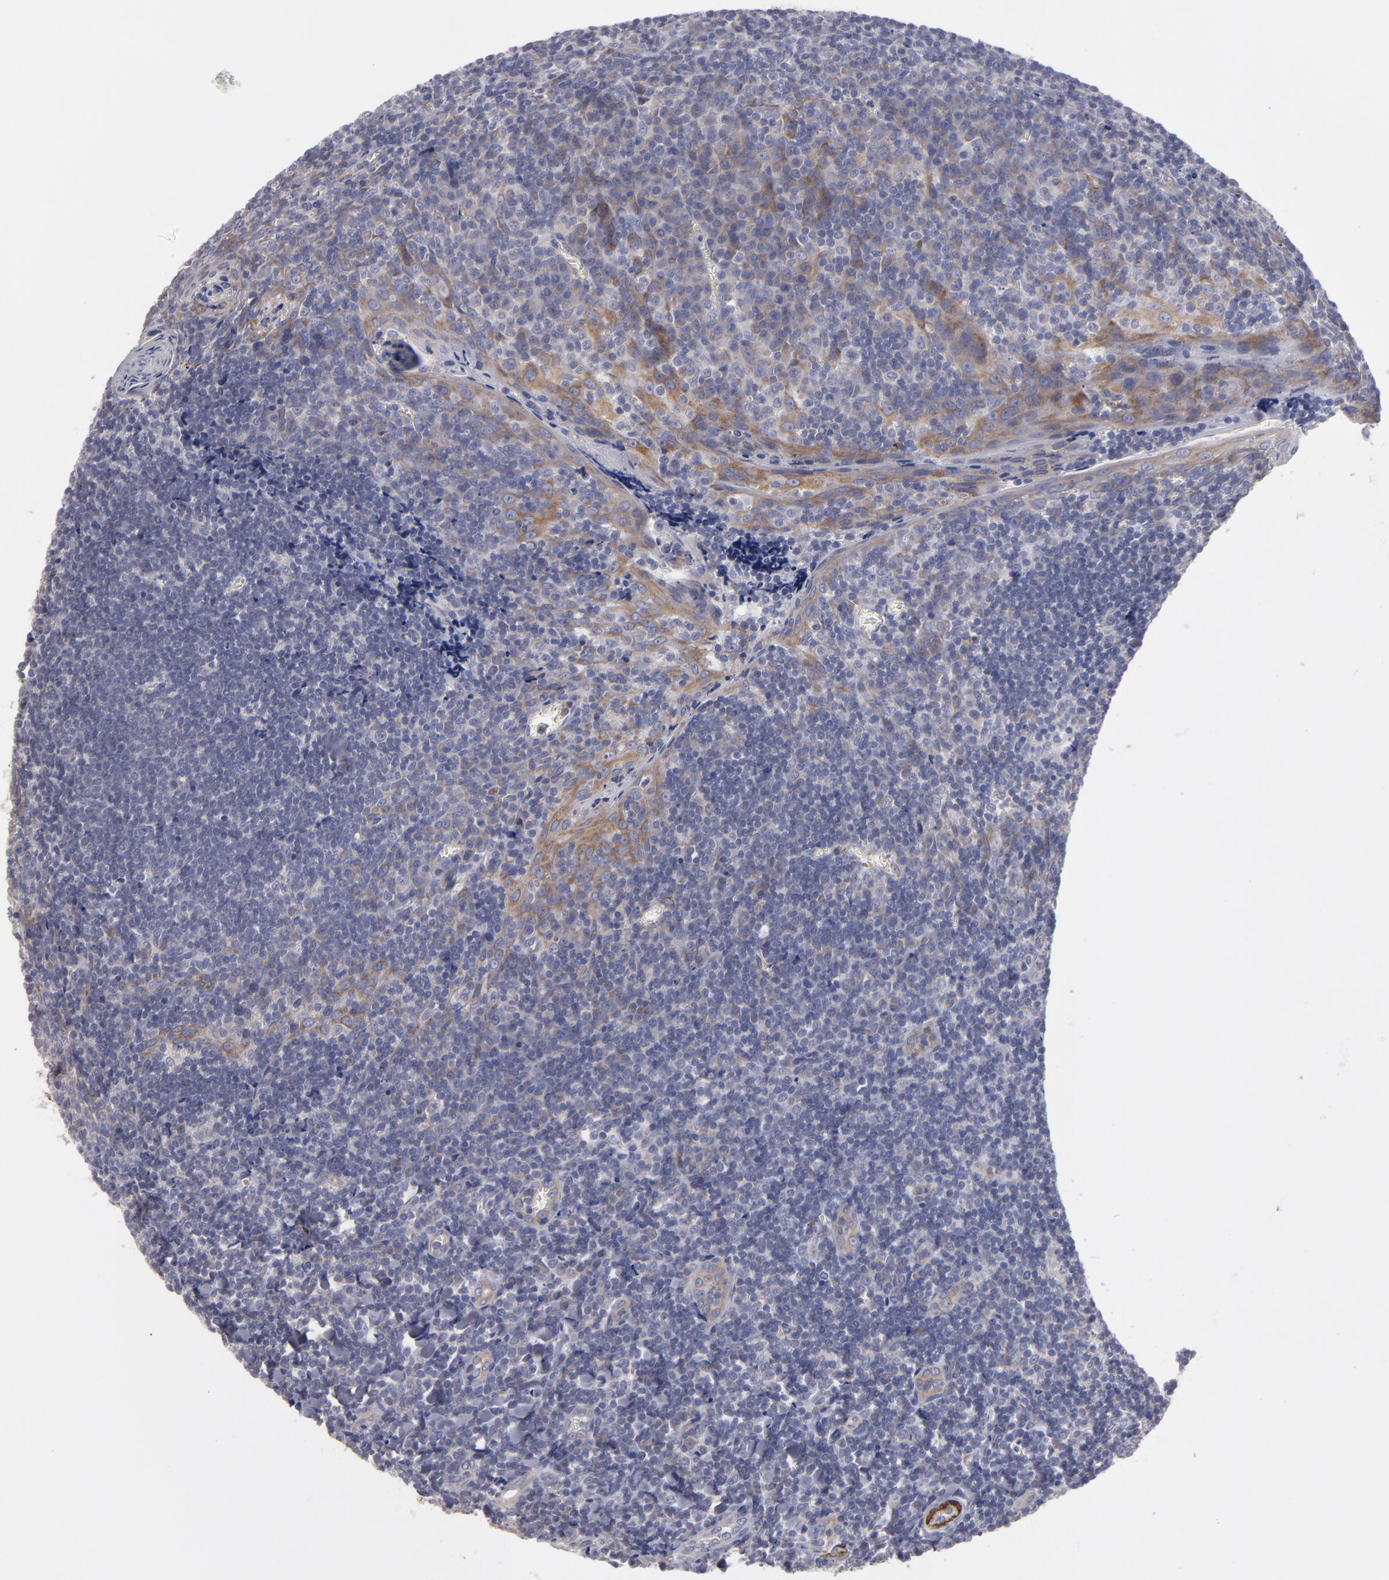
{"staining": {"intensity": "weak", "quantity": "25%-75%", "location": "cytoplasmic/membranous"}, "tissue": "tonsil", "cell_type": "Germinal center cells", "image_type": "normal", "snomed": [{"axis": "morphology", "description": "Normal tissue, NOS"}, {"axis": "topography", "description": "Tonsil"}], "caption": "Immunohistochemistry (IHC) (DAB) staining of normal human tonsil demonstrates weak cytoplasmic/membranous protein expression in approximately 25%-75% of germinal center cells. Immunohistochemistry (IHC) stains the protein in brown and the nuclei are stained blue.", "gene": "SLMAP", "patient": {"sex": "male", "age": 20}}